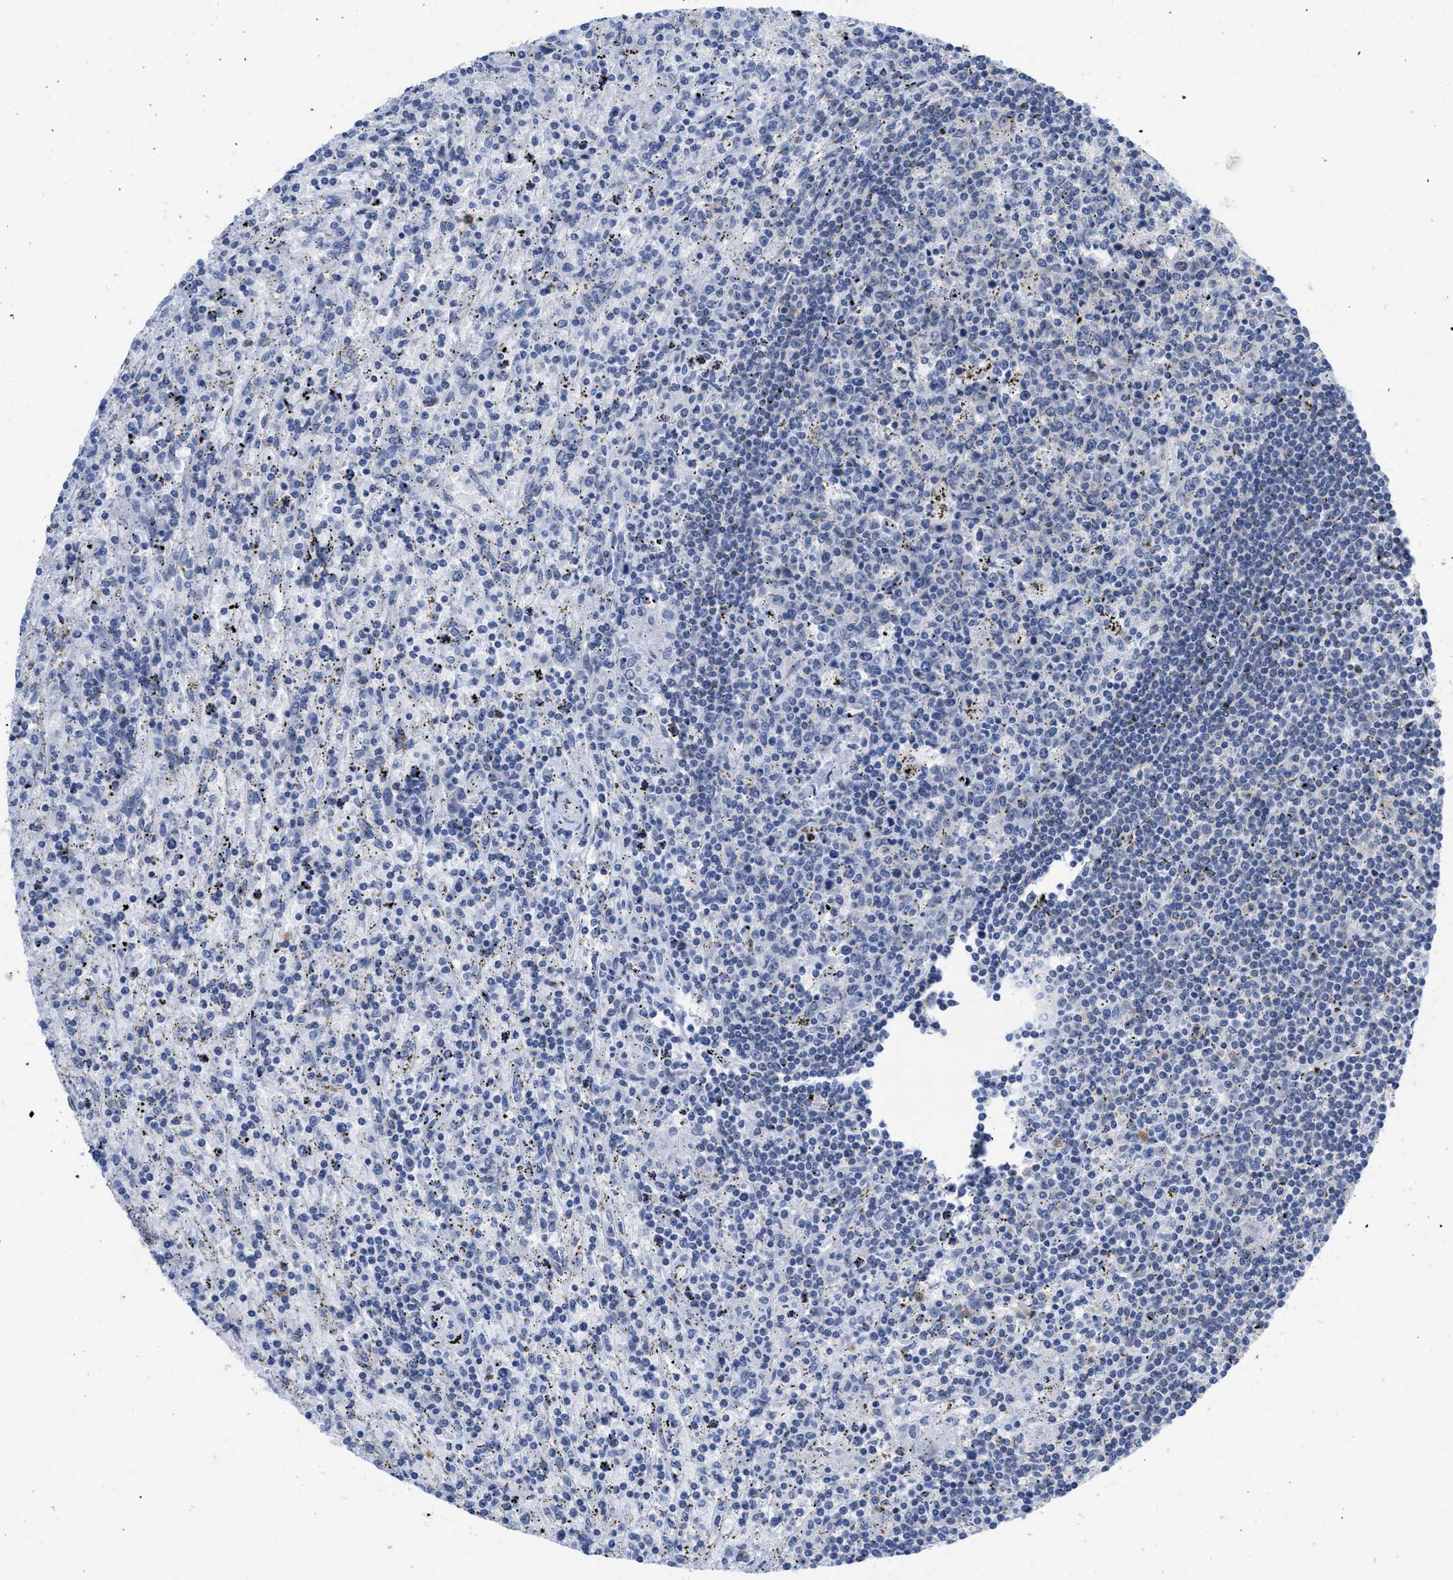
{"staining": {"intensity": "negative", "quantity": "none", "location": "none"}, "tissue": "lymphoma", "cell_type": "Tumor cells", "image_type": "cancer", "snomed": [{"axis": "morphology", "description": "Malignant lymphoma, non-Hodgkin's type, Low grade"}, {"axis": "topography", "description": "Spleen"}], "caption": "Human lymphoma stained for a protein using IHC shows no staining in tumor cells.", "gene": "ACKR1", "patient": {"sex": "male", "age": 76}}